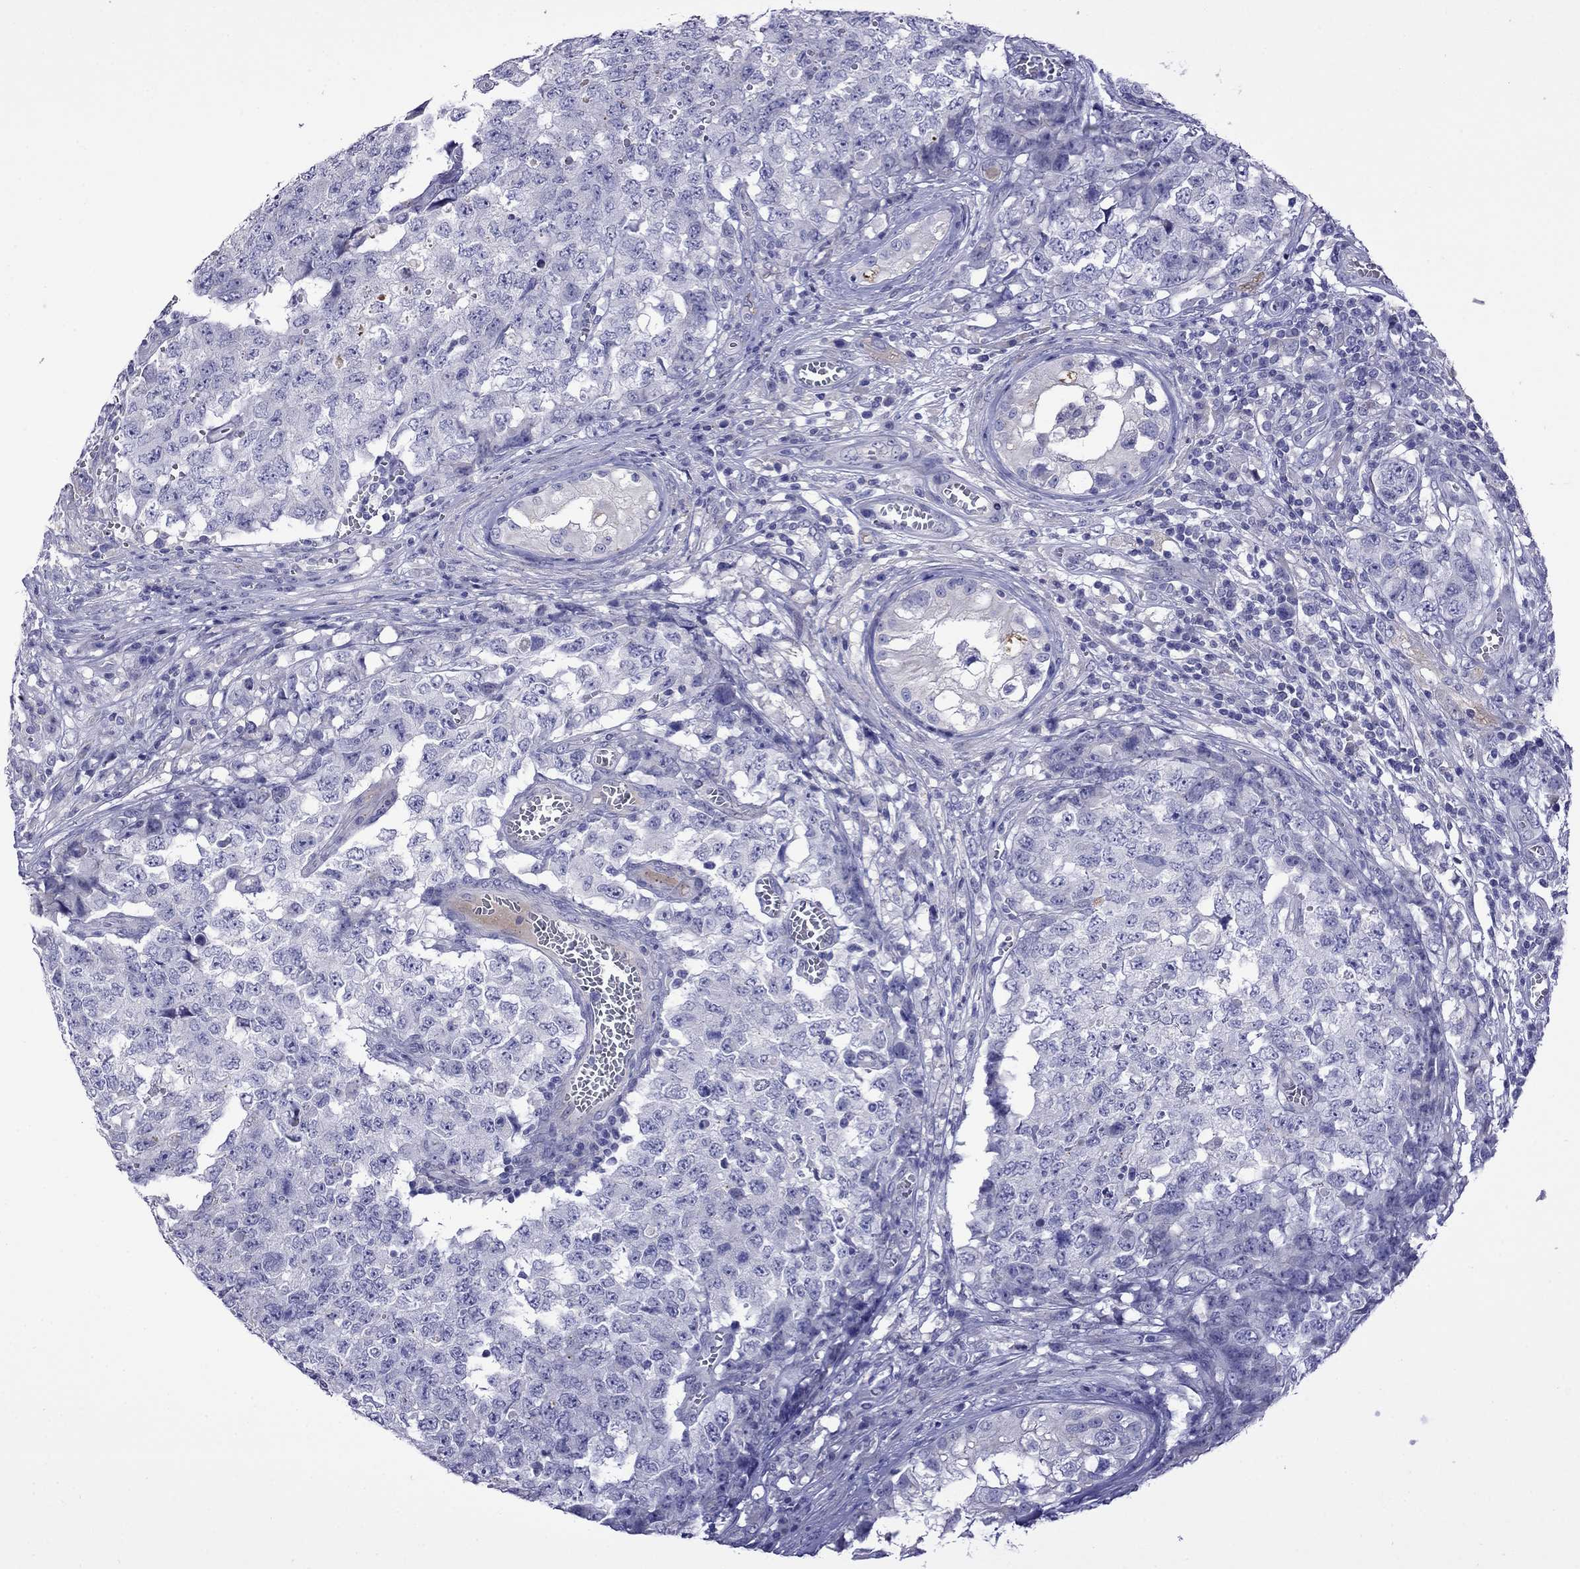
{"staining": {"intensity": "negative", "quantity": "none", "location": "none"}, "tissue": "testis cancer", "cell_type": "Tumor cells", "image_type": "cancer", "snomed": [{"axis": "morphology", "description": "Carcinoma, Embryonal, NOS"}, {"axis": "topography", "description": "Testis"}], "caption": "IHC histopathology image of human testis cancer stained for a protein (brown), which reveals no staining in tumor cells. Nuclei are stained in blue.", "gene": "STAR", "patient": {"sex": "male", "age": 23}}